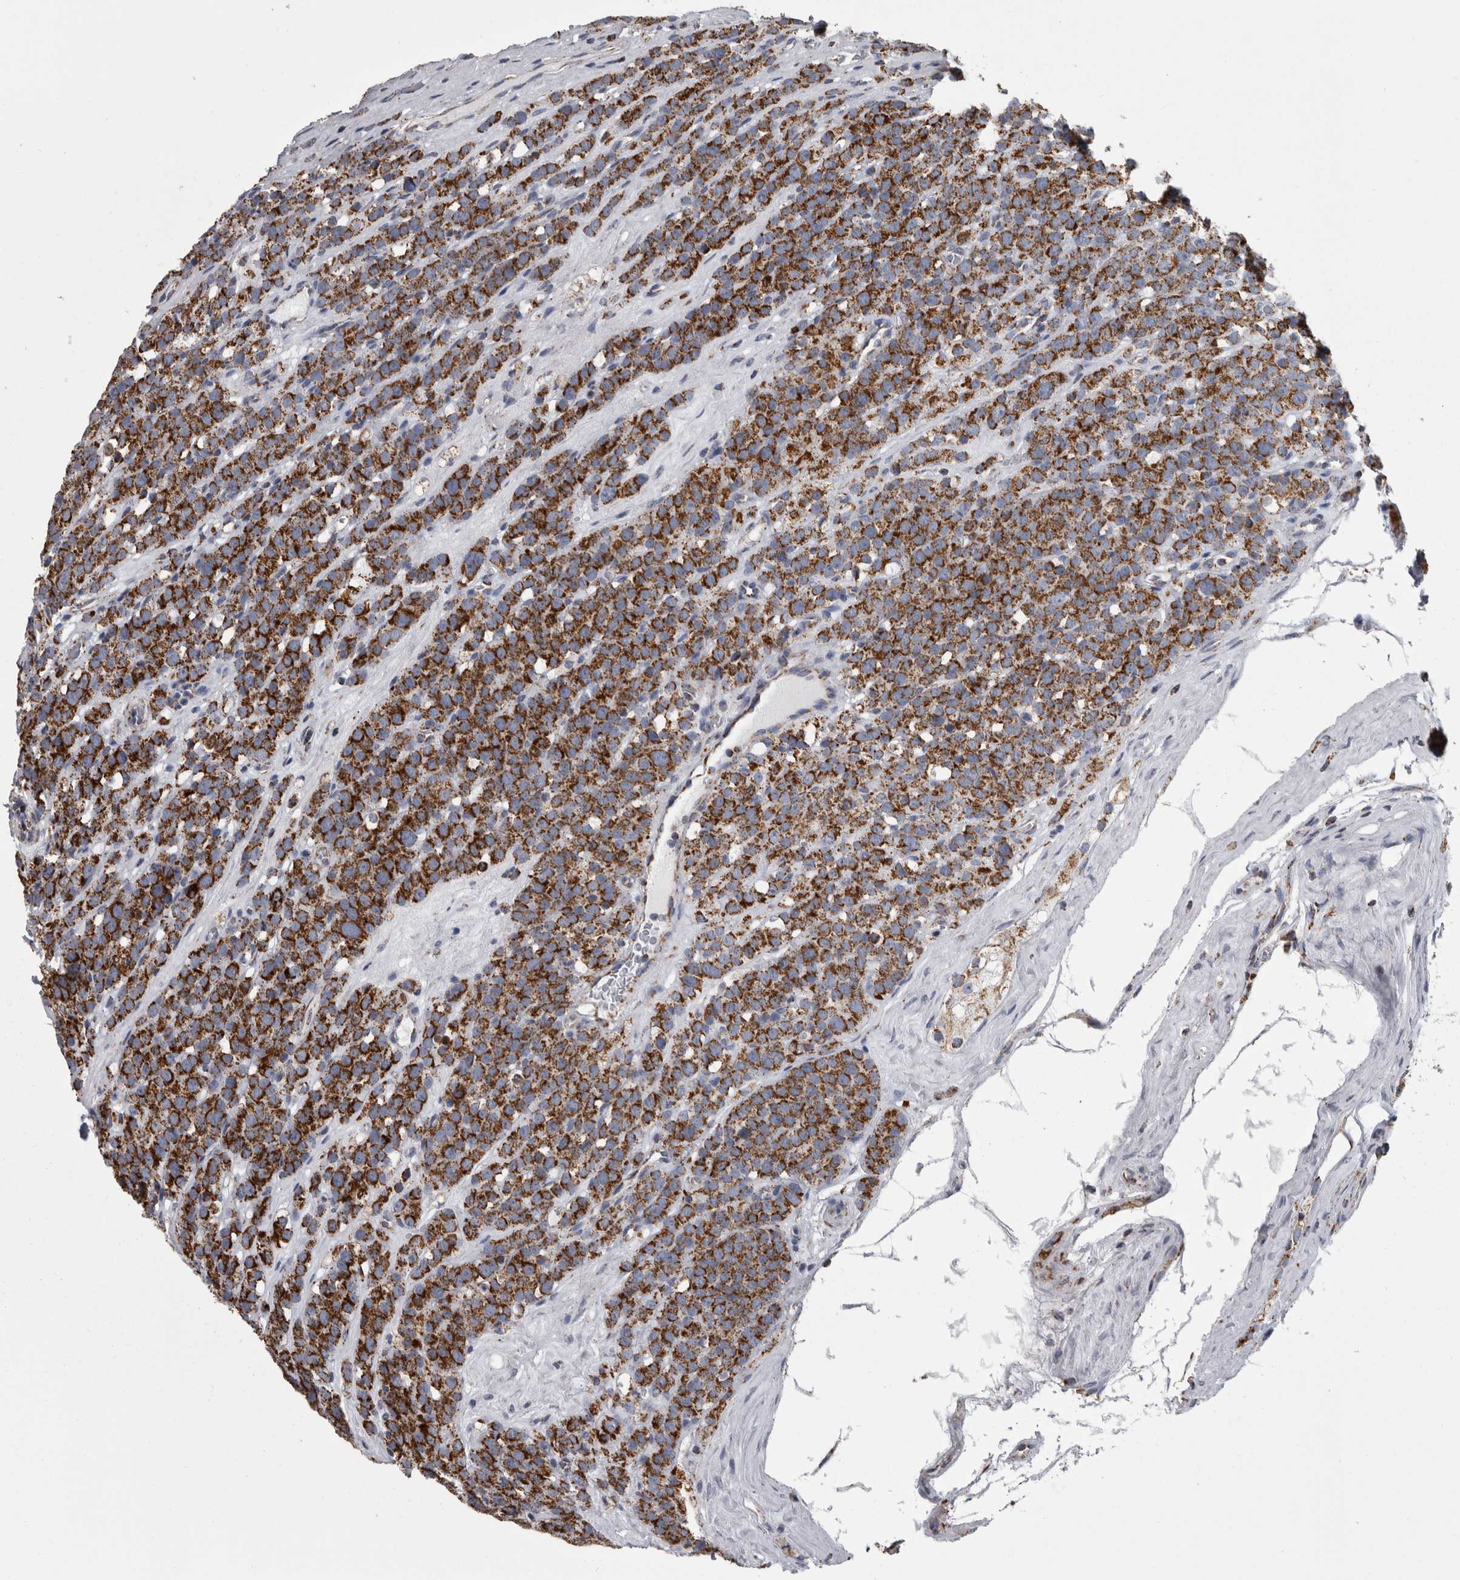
{"staining": {"intensity": "strong", "quantity": ">75%", "location": "cytoplasmic/membranous"}, "tissue": "testis cancer", "cell_type": "Tumor cells", "image_type": "cancer", "snomed": [{"axis": "morphology", "description": "Seminoma, NOS"}, {"axis": "topography", "description": "Testis"}], "caption": "IHC of testis cancer exhibits high levels of strong cytoplasmic/membranous expression in approximately >75% of tumor cells.", "gene": "MDH2", "patient": {"sex": "male", "age": 71}}